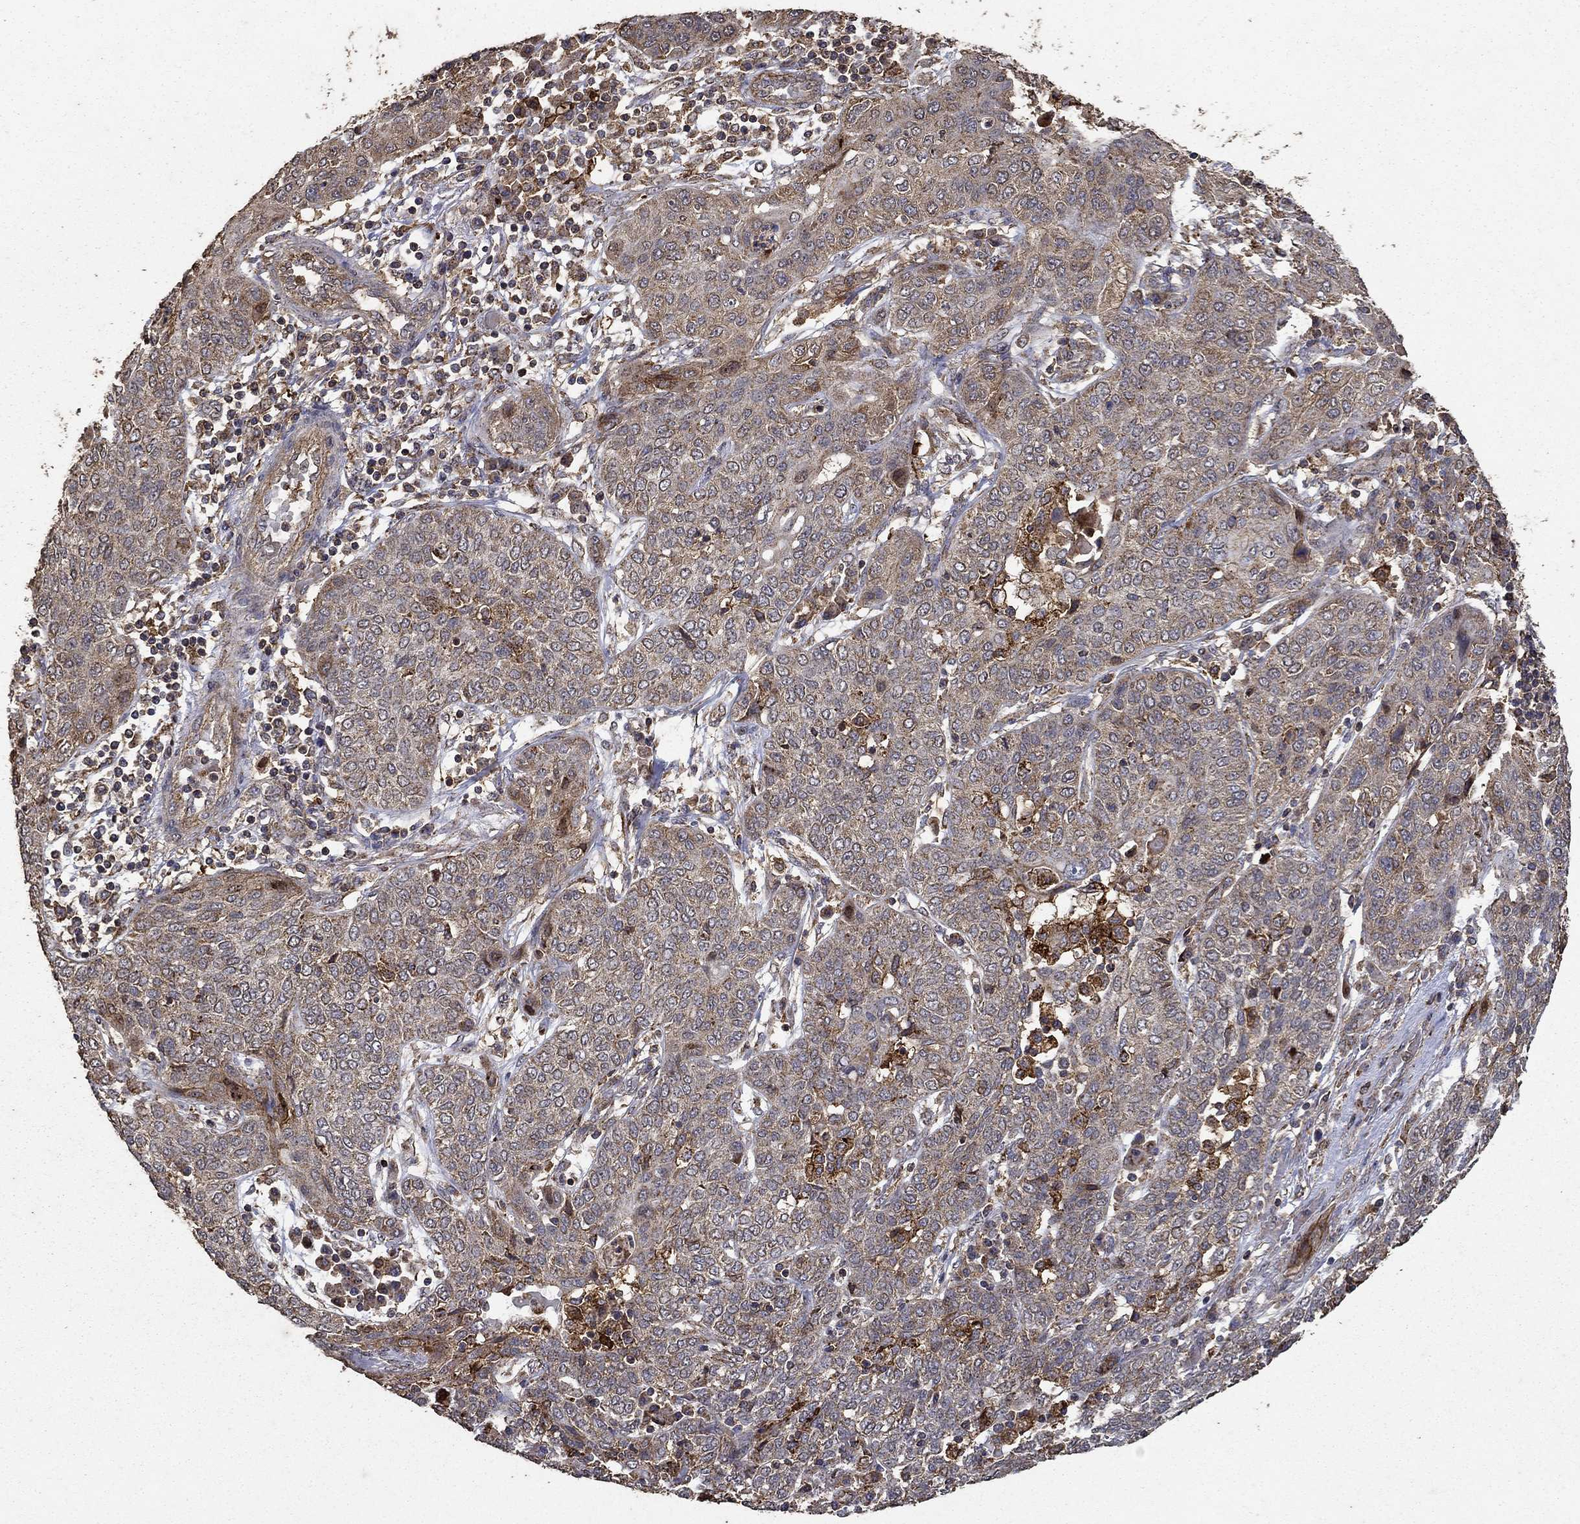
{"staining": {"intensity": "moderate", "quantity": "<25%", "location": "cytoplasmic/membranous"}, "tissue": "lung cancer", "cell_type": "Tumor cells", "image_type": "cancer", "snomed": [{"axis": "morphology", "description": "Squamous cell carcinoma, NOS"}, {"axis": "topography", "description": "Lung"}], "caption": "There is low levels of moderate cytoplasmic/membranous positivity in tumor cells of lung squamous cell carcinoma, as demonstrated by immunohistochemical staining (brown color).", "gene": "IFRD1", "patient": {"sex": "female", "age": 70}}